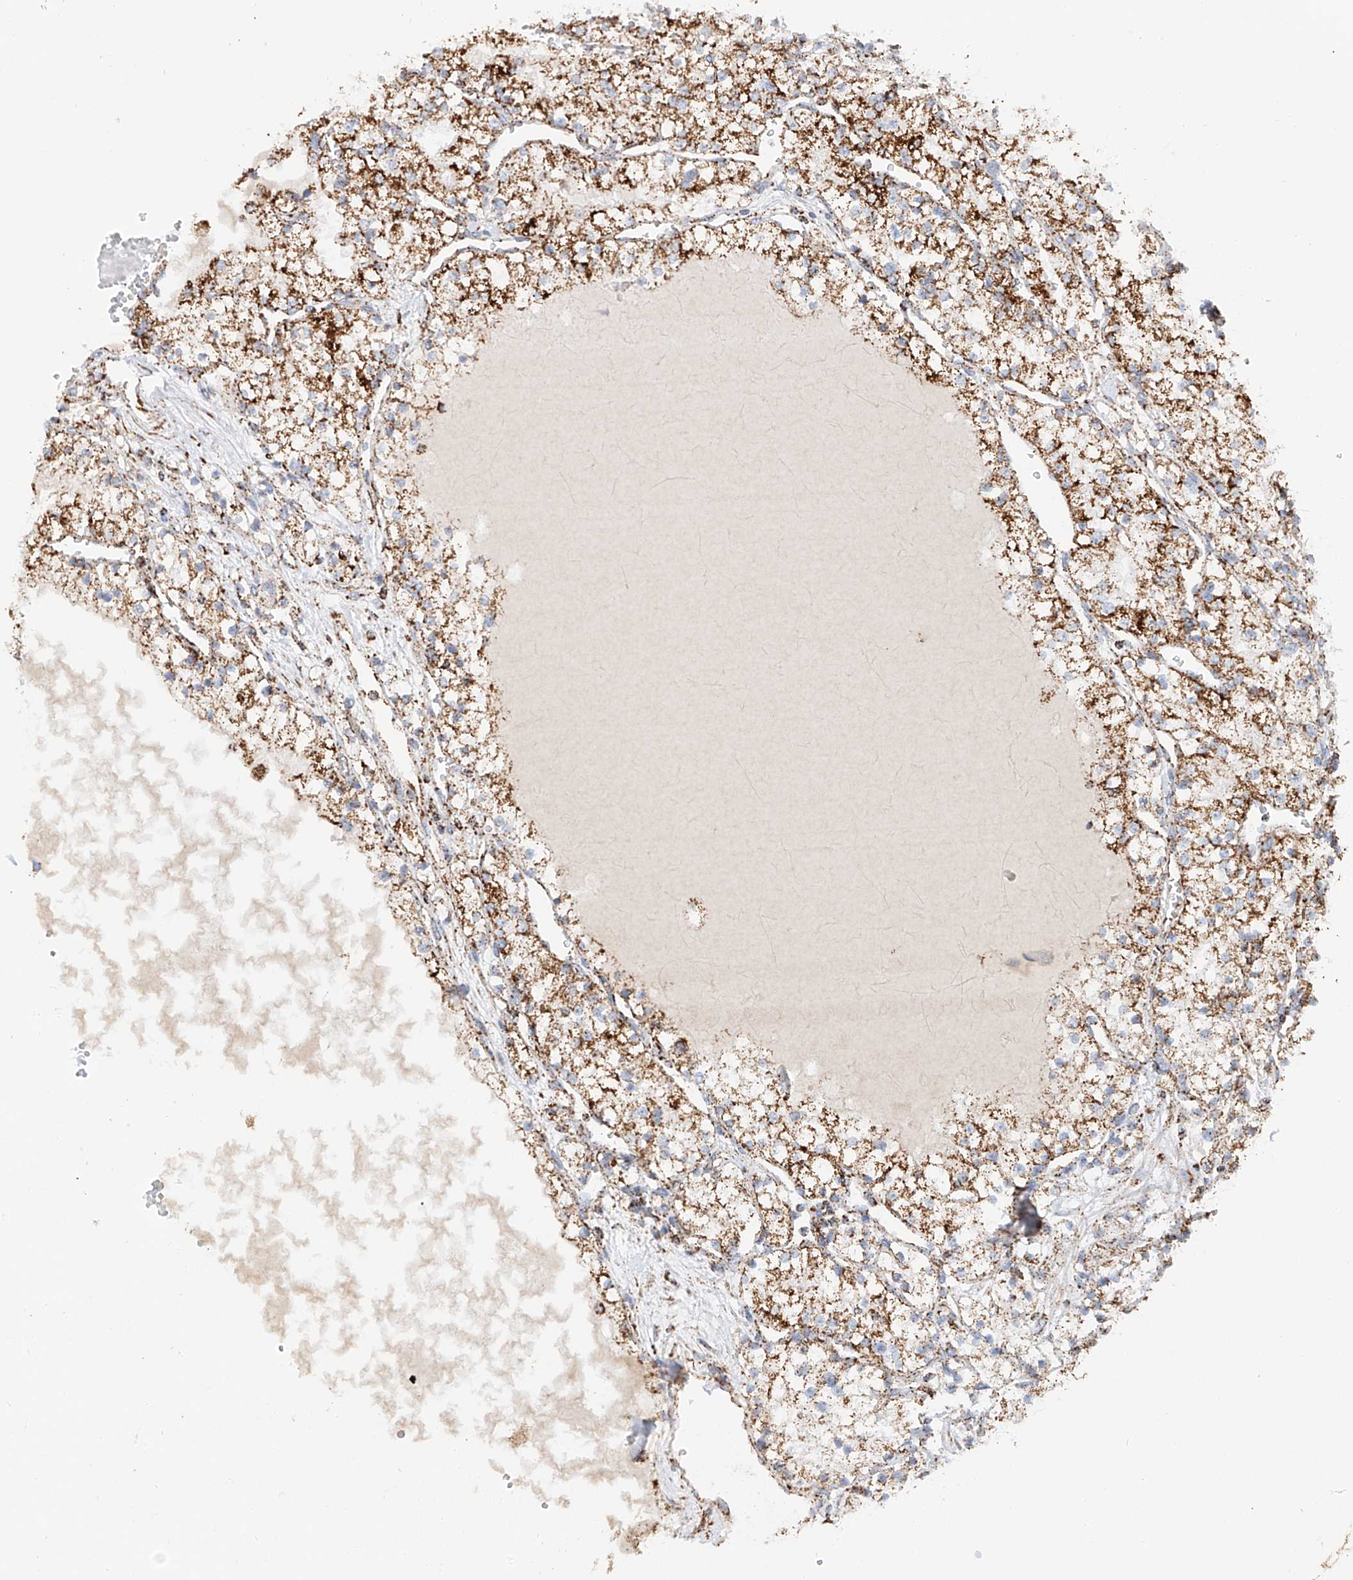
{"staining": {"intensity": "moderate", "quantity": ">75%", "location": "cytoplasmic/membranous"}, "tissue": "renal cancer", "cell_type": "Tumor cells", "image_type": "cancer", "snomed": [{"axis": "morphology", "description": "Normal tissue, NOS"}, {"axis": "morphology", "description": "Adenocarcinoma, NOS"}, {"axis": "topography", "description": "Kidney"}], "caption": "The immunohistochemical stain labels moderate cytoplasmic/membranous expression in tumor cells of renal cancer (adenocarcinoma) tissue.", "gene": "TTC27", "patient": {"sex": "male", "age": 68}}